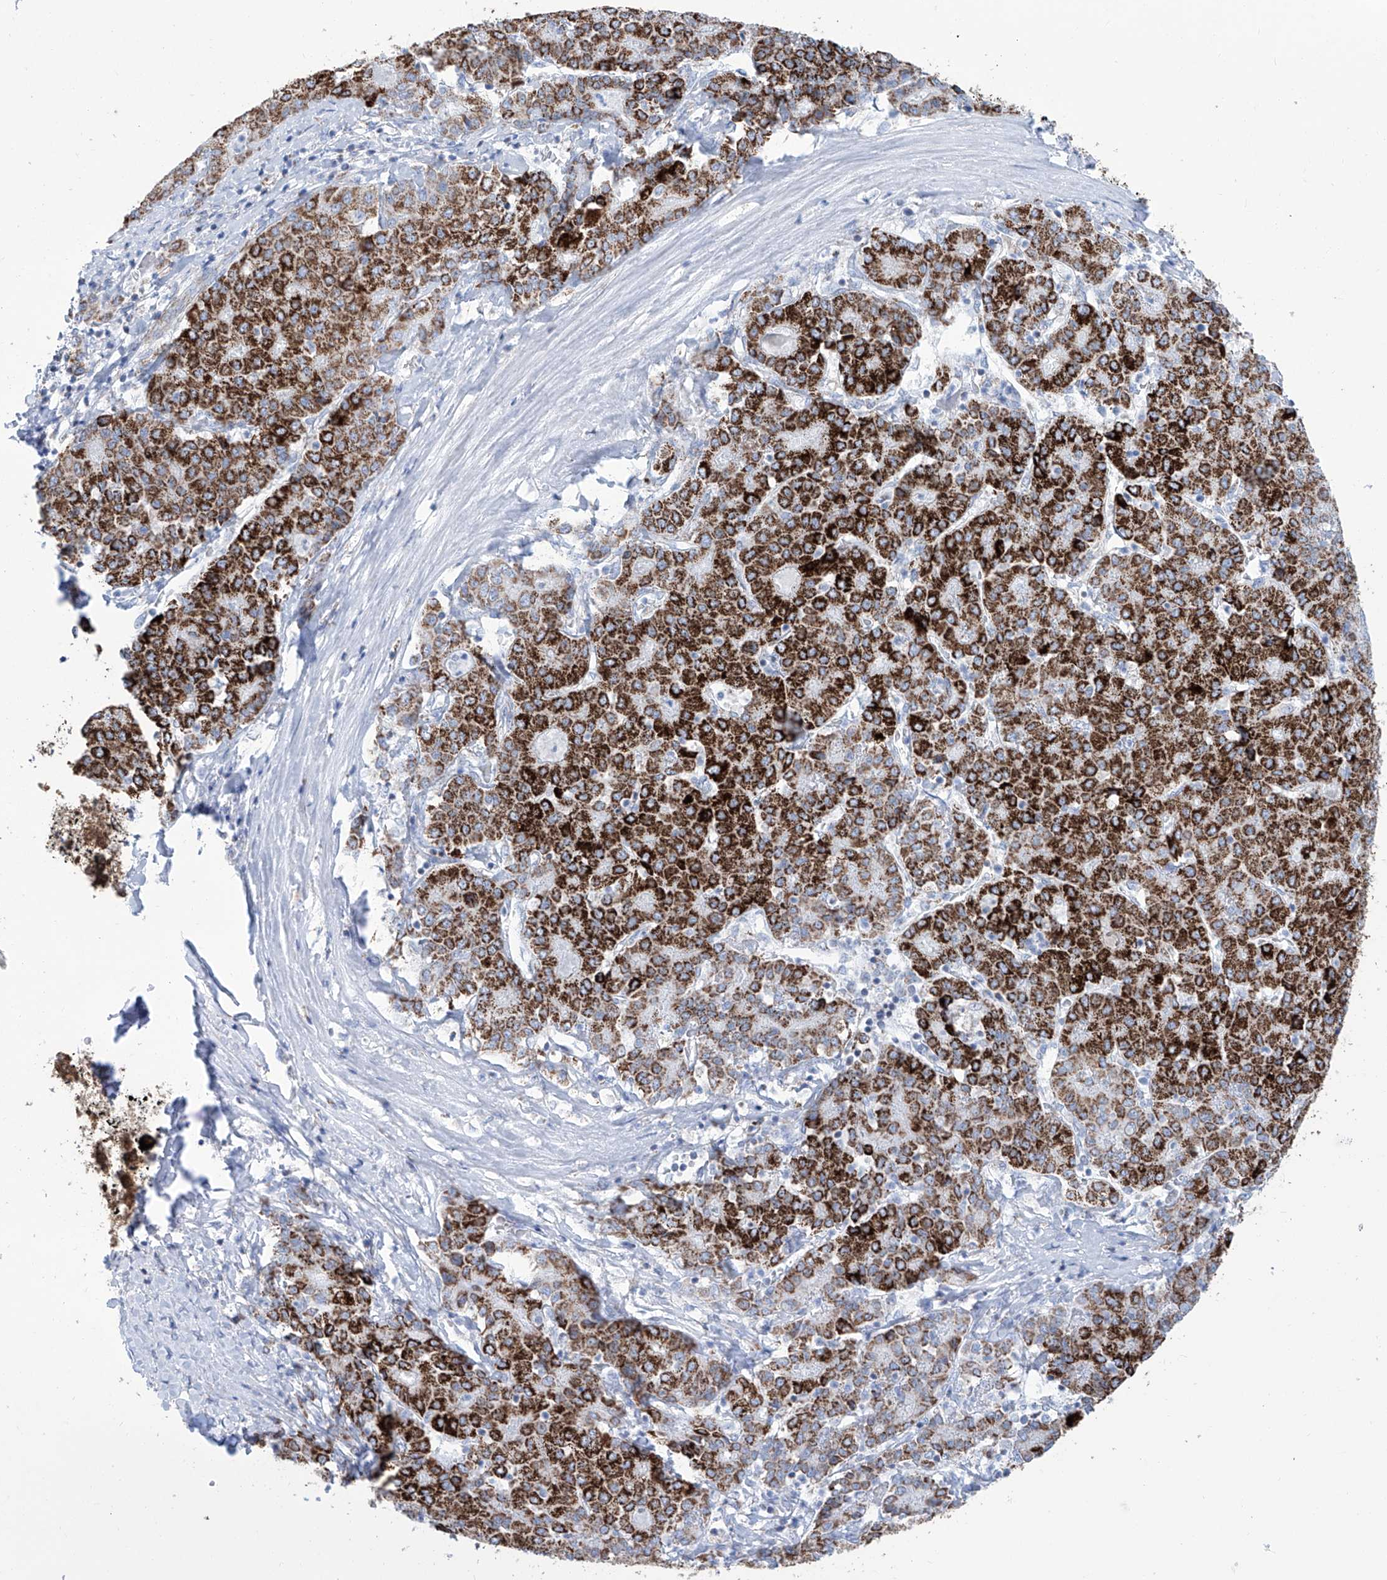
{"staining": {"intensity": "strong", "quantity": ">75%", "location": "cytoplasmic/membranous"}, "tissue": "liver cancer", "cell_type": "Tumor cells", "image_type": "cancer", "snomed": [{"axis": "morphology", "description": "Carcinoma, Hepatocellular, NOS"}, {"axis": "topography", "description": "Liver"}], "caption": "Human liver hepatocellular carcinoma stained with a protein marker displays strong staining in tumor cells.", "gene": "ALDH6A1", "patient": {"sex": "male", "age": 65}}